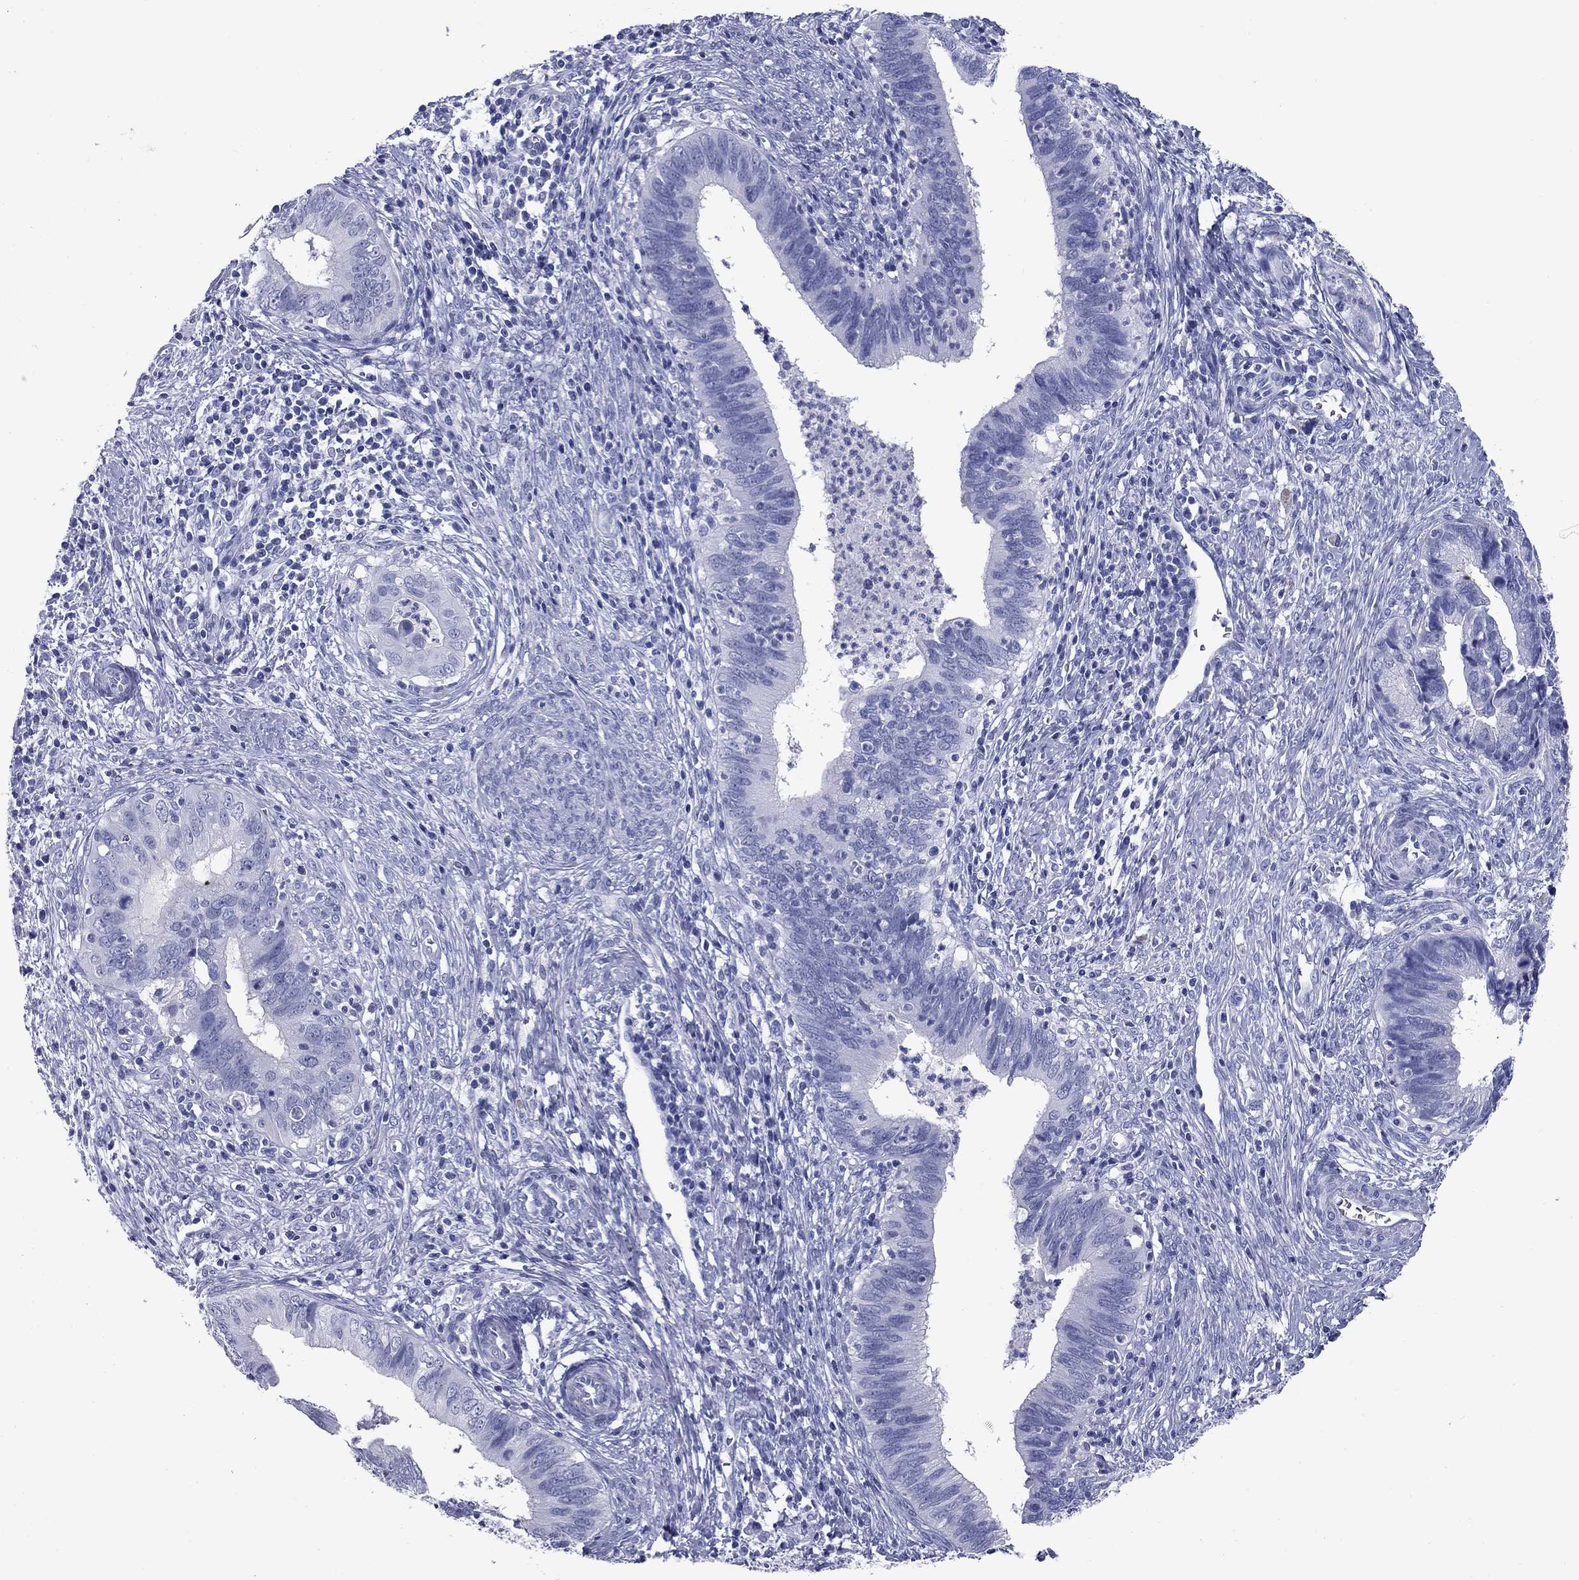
{"staining": {"intensity": "negative", "quantity": "none", "location": "none"}, "tissue": "cervical cancer", "cell_type": "Tumor cells", "image_type": "cancer", "snomed": [{"axis": "morphology", "description": "Adenocarcinoma, NOS"}, {"axis": "topography", "description": "Cervix"}], "caption": "Tumor cells are negative for protein expression in human adenocarcinoma (cervical).", "gene": "NPPA", "patient": {"sex": "female", "age": 42}}